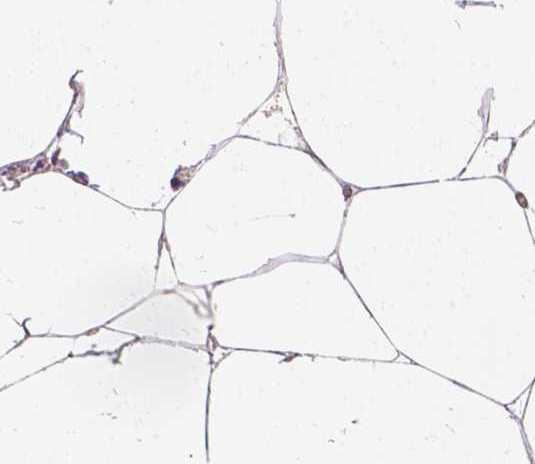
{"staining": {"intensity": "negative", "quantity": "none", "location": "none"}, "tissue": "adipose tissue", "cell_type": "Adipocytes", "image_type": "normal", "snomed": [{"axis": "morphology", "description": "Normal tissue, NOS"}, {"axis": "topography", "description": "Adipose tissue"}, {"axis": "topography", "description": "Pancreas"}, {"axis": "topography", "description": "Peripheral nerve tissue"}], "caption": "The immunohistochemistry (IHC) histopathology image has no significant staining in adipocytes of adipose tissue. (Stains: DAB (3,3'-diaminobenzidine) IHC with hematoxylin counter stain, Microscopy: brightfield microscopy at high magnification).", "gene": "KIAA0513", "patient": {"sex": "female", "age": 58}}